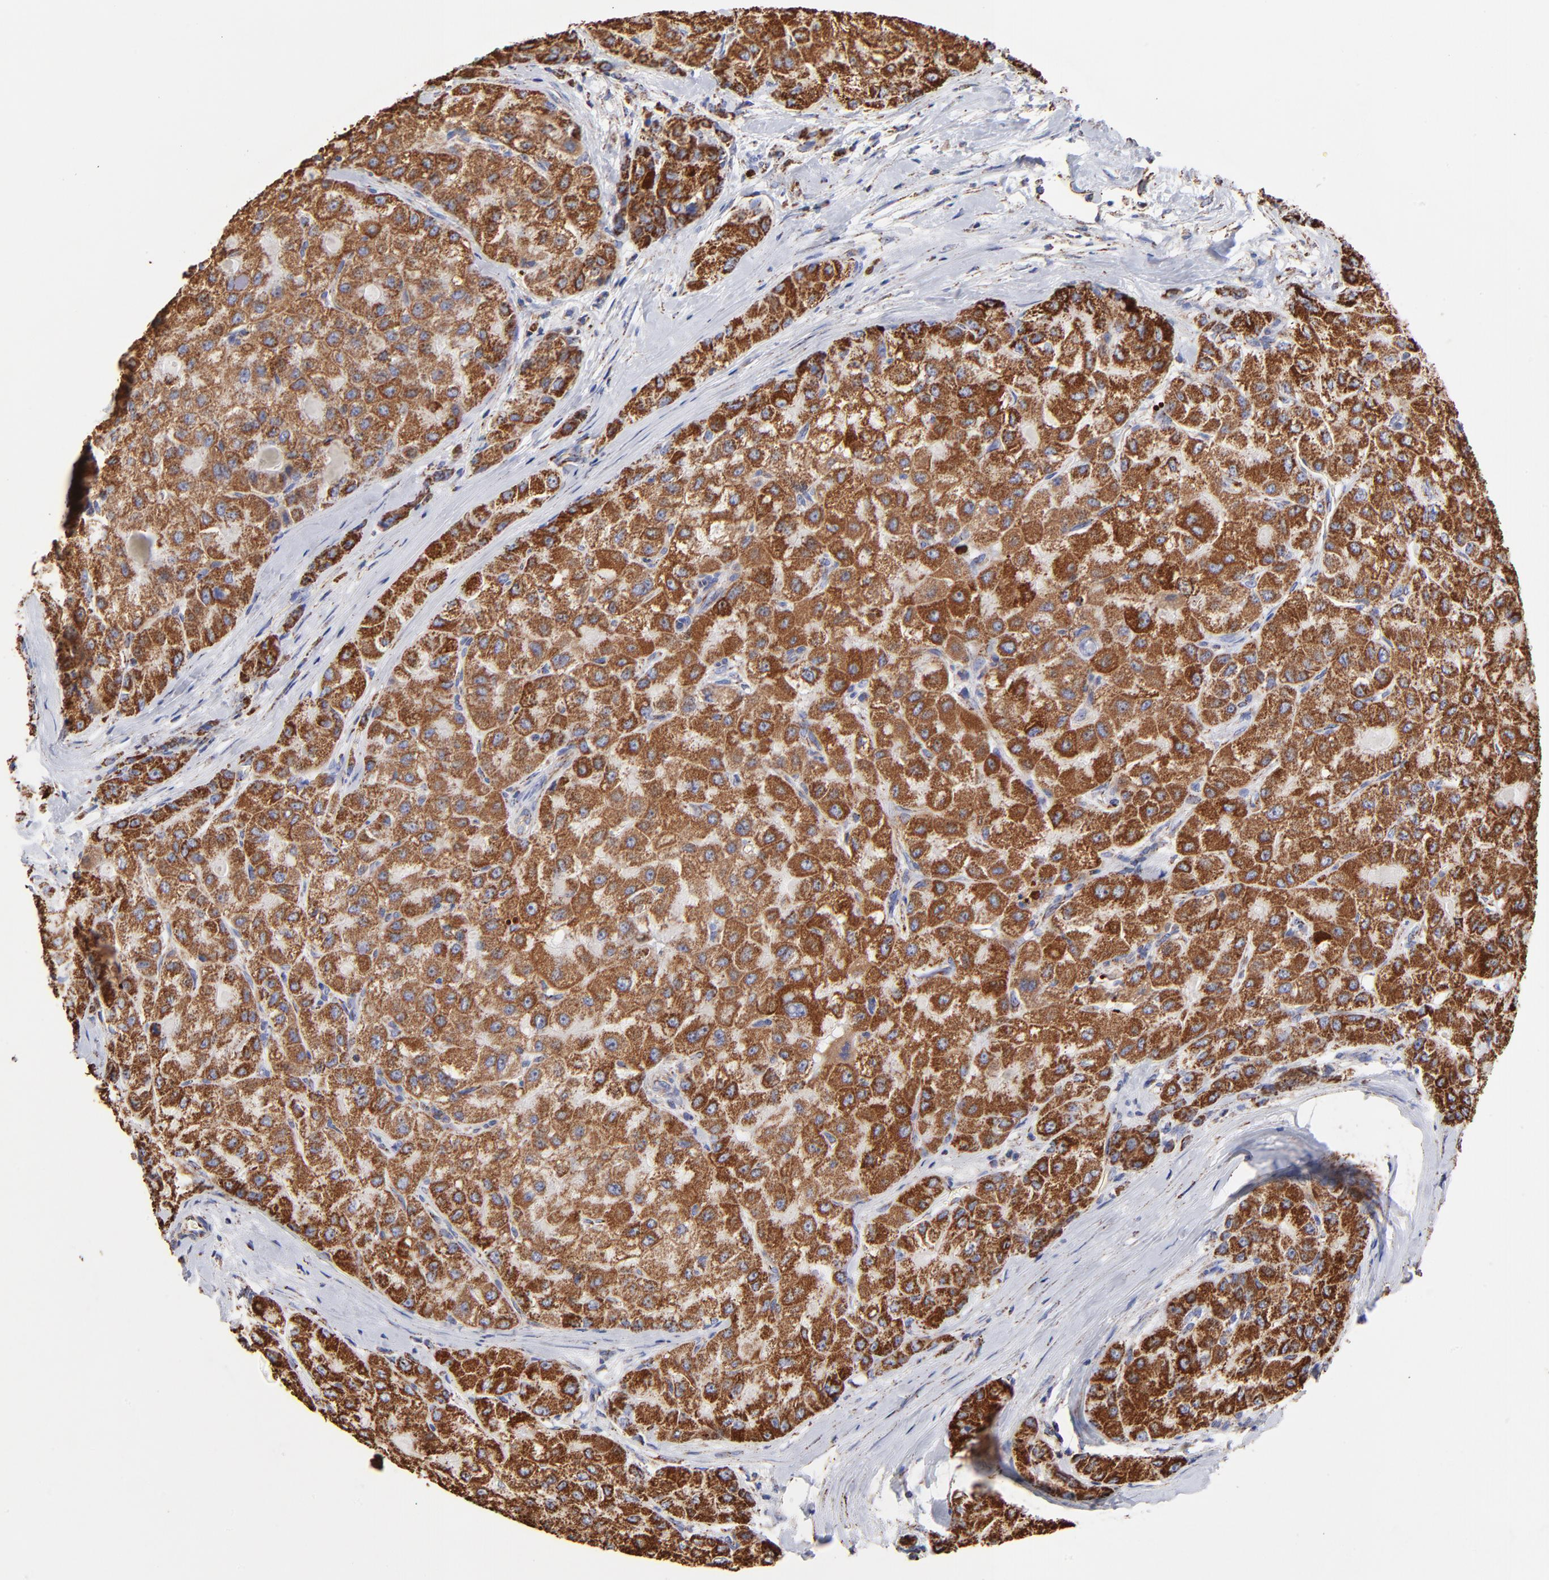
{"staining": {"intensity": "strong", "quantity": ">75%", "location": "cytoplasmic/membranous"}, "tissue": "liver cancer", "cell_type": "Tumor cells", "image_type": "cancer", "snomed": [{"axis": "morphology", "description": "Carcinoma, Hepatocellular, NOS"}, {"axis": "topography", "description": "Liver"}], "caption": "Liver hepatocellular carcinoma stained with DAB (3,3'-diaminobenzidine) immunohistochemistry (IHC) displays high levels of strong cytoplasmic/membranous expression in approximately >75% of tumor cells.", "gene": "PHB1", "patient": {"sex": "male", "age": 80}}